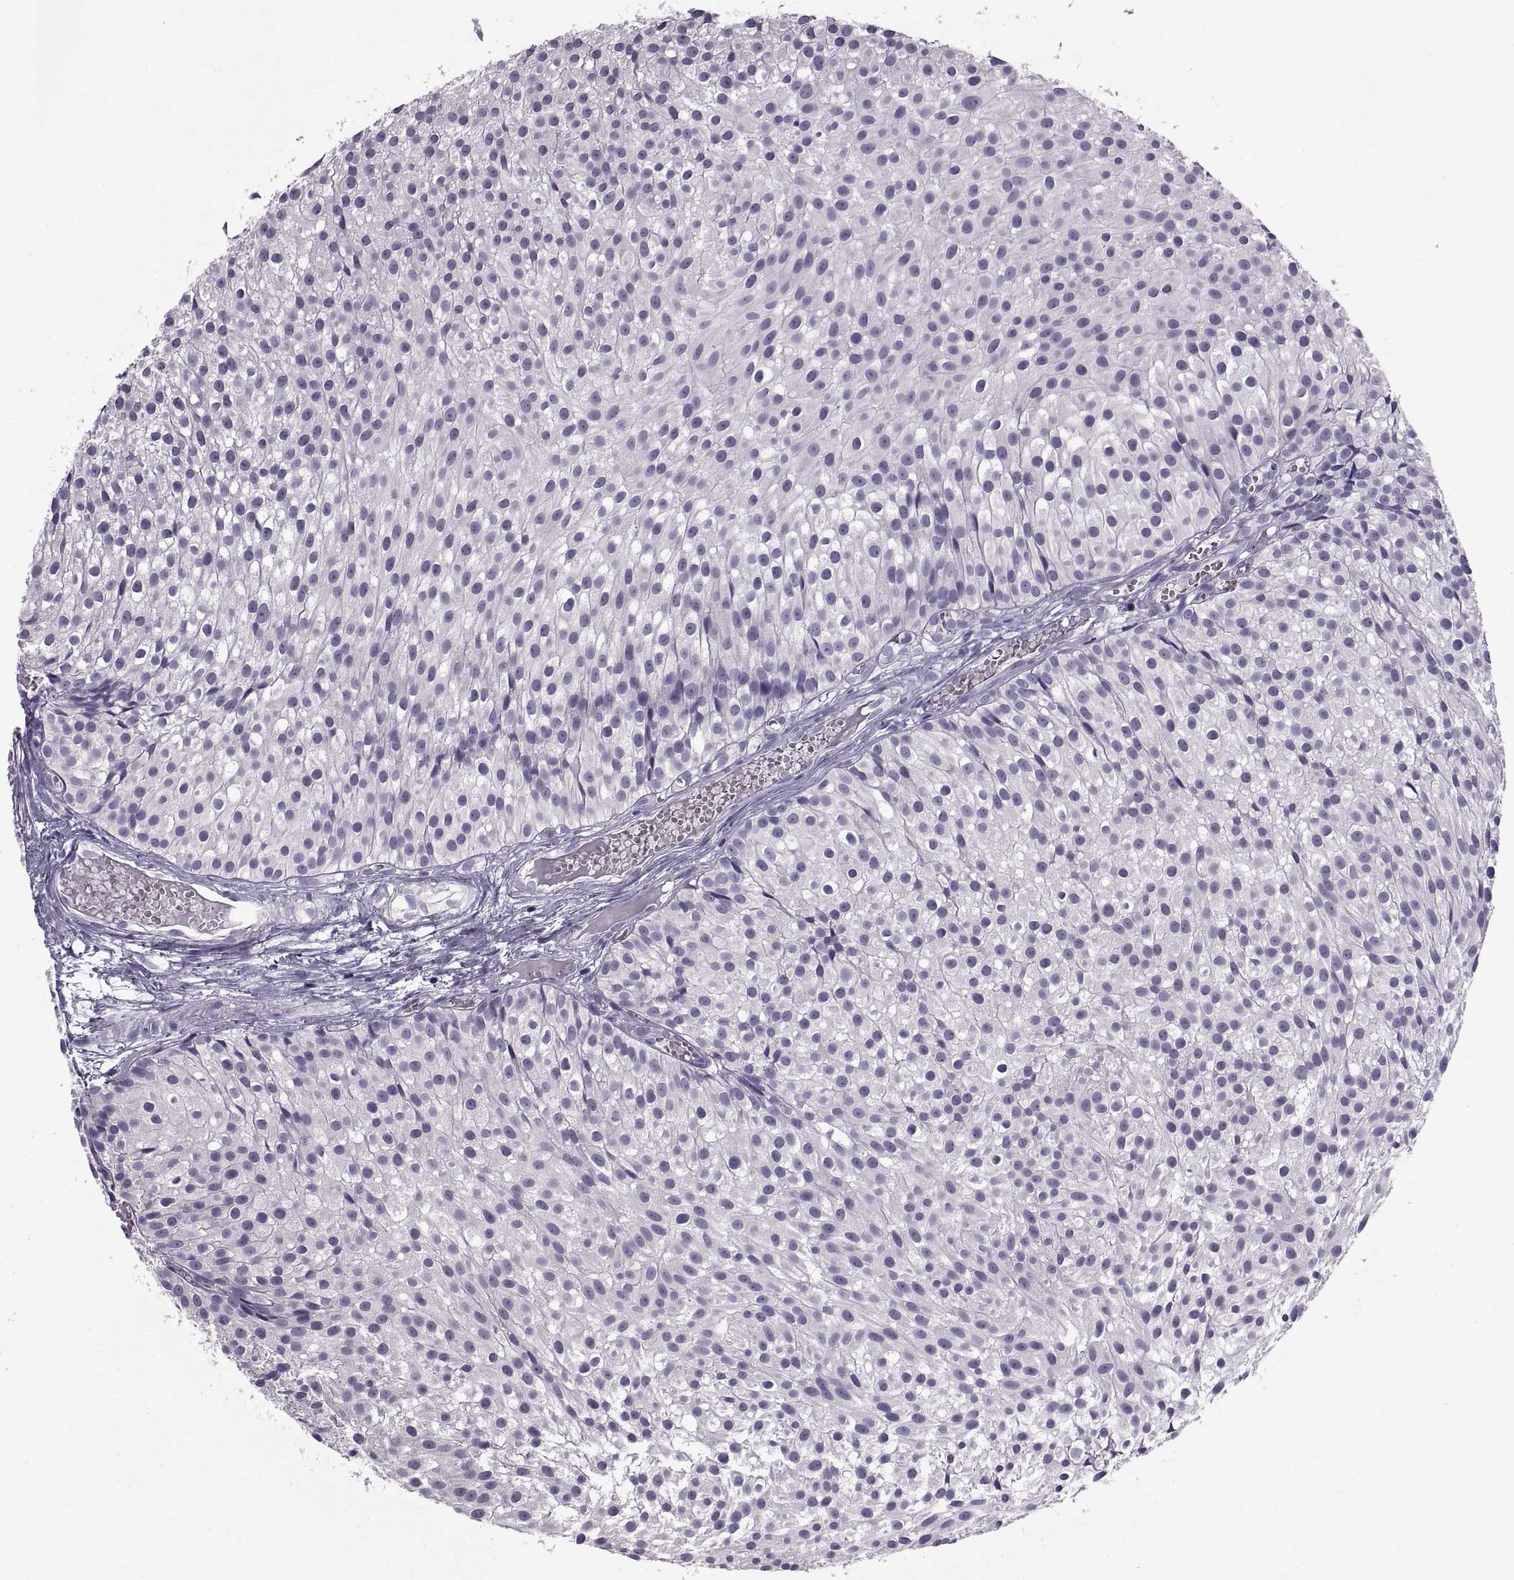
{"staining": {"intensity": "negative", "quantity": "none", "location": "none"}, "tissue": "urothelial cancer", "cell_type": "Tumor cells", "image_type": "cancer", "snomed": [{"axis": "morphology", "description": "Urothelial carcinoma, Low grade"}, {"axis": "topography", "description": "Urinary bladder"}], "caption": "This is an immunohistochemistry micrograph of human urothelial carcinoma (low-grade). There is no expression in tumor cells.", "gene": "BSPH1", "patient": {"sex": "male", "age": 63}}